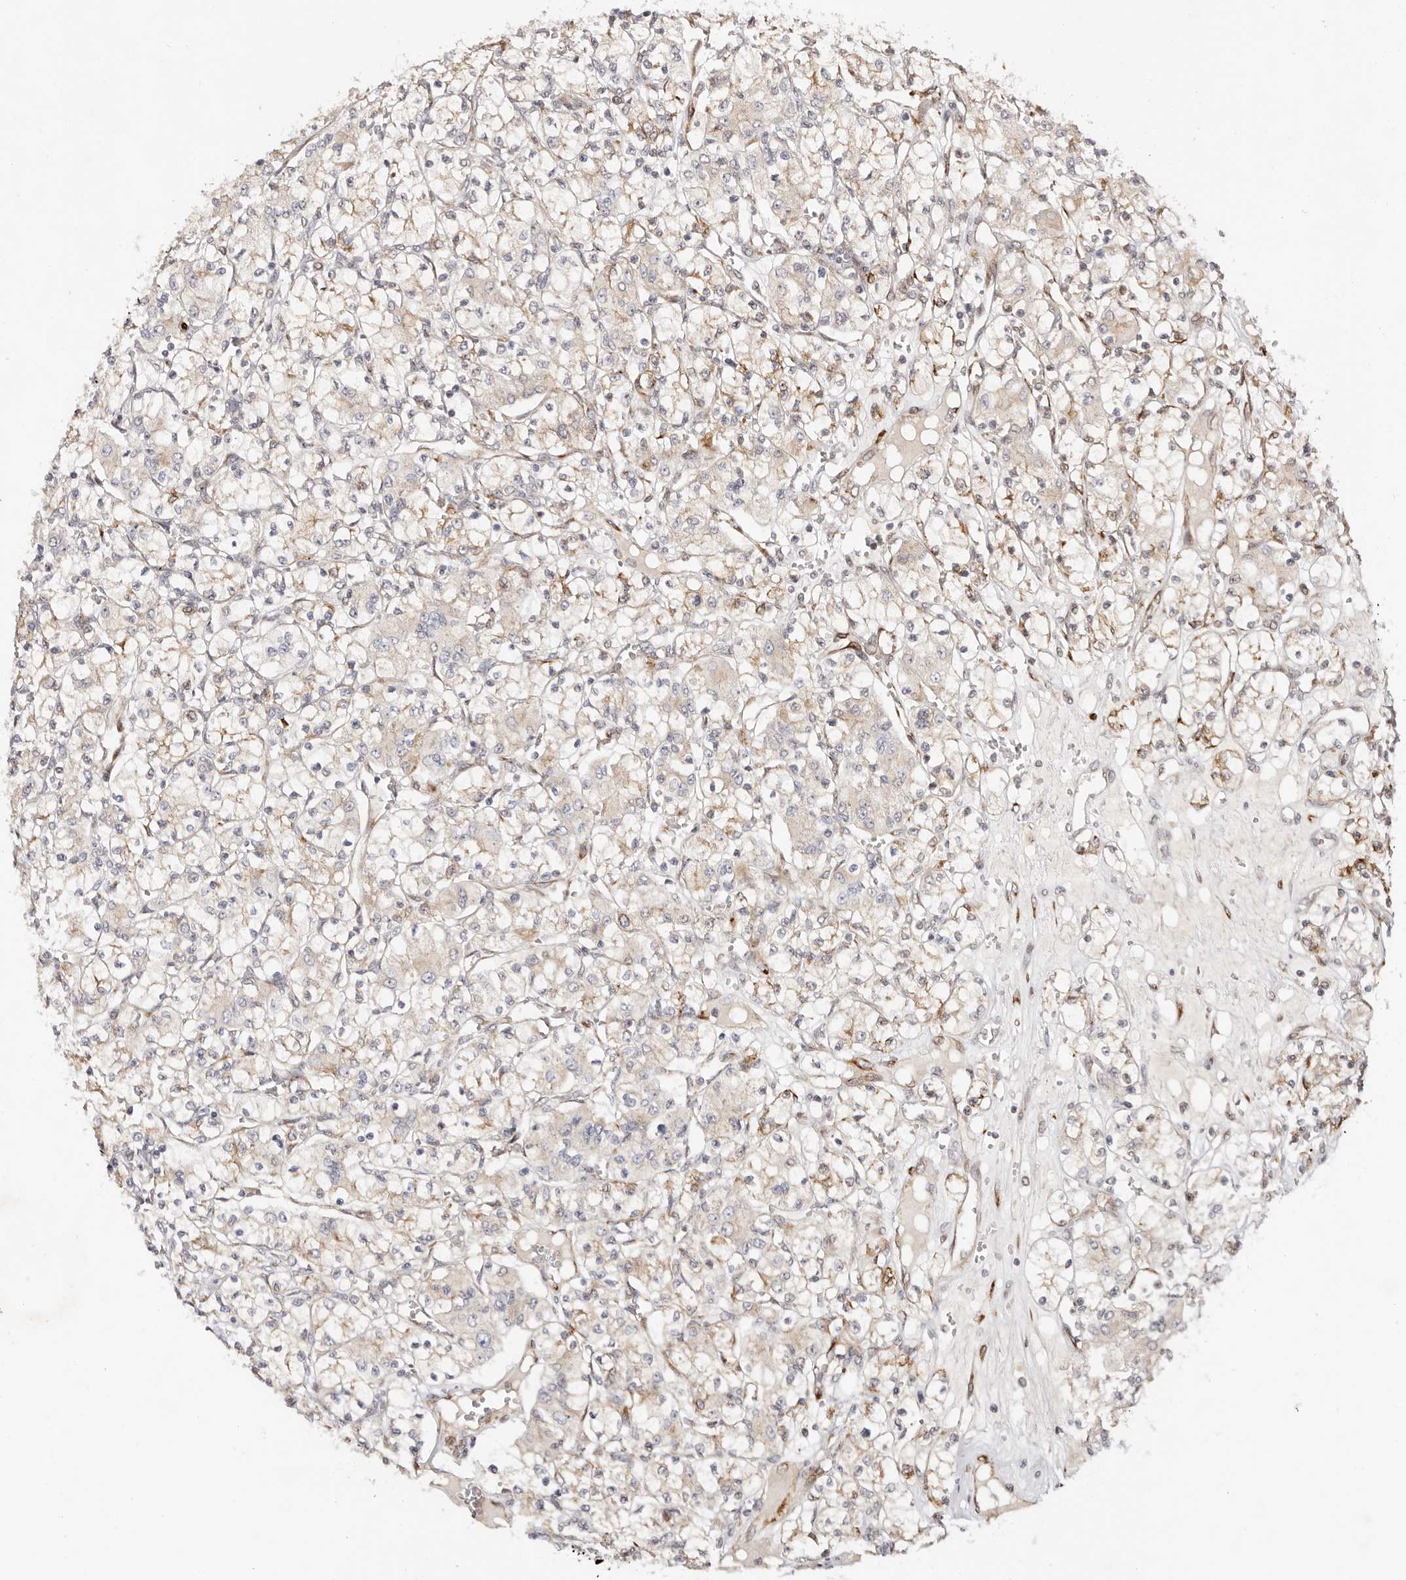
{"staining": {"intensity": "weak", "quantity": "<25%", "location": "cytoplasmic/membranous"}, "tissue": "renal cancer", "cell_type": "Tumor cells", "image_type": "cancer", "snomed": [{"axis": "morphology", "description": "Adenocarcinoma, NOS"}, {"axis": "topography", "description": "Kidney"}], "caption": "Protein analysis of renal cancer (adenocarcinoma) reveals no significant expression in tumor cells. (DAB (3,3'-diaminobenzidine) IHC visualized using brightfield microscopy, high magnification).", "gene": "BCL2L15", "patient": {"sex": "female", "age": 59}}